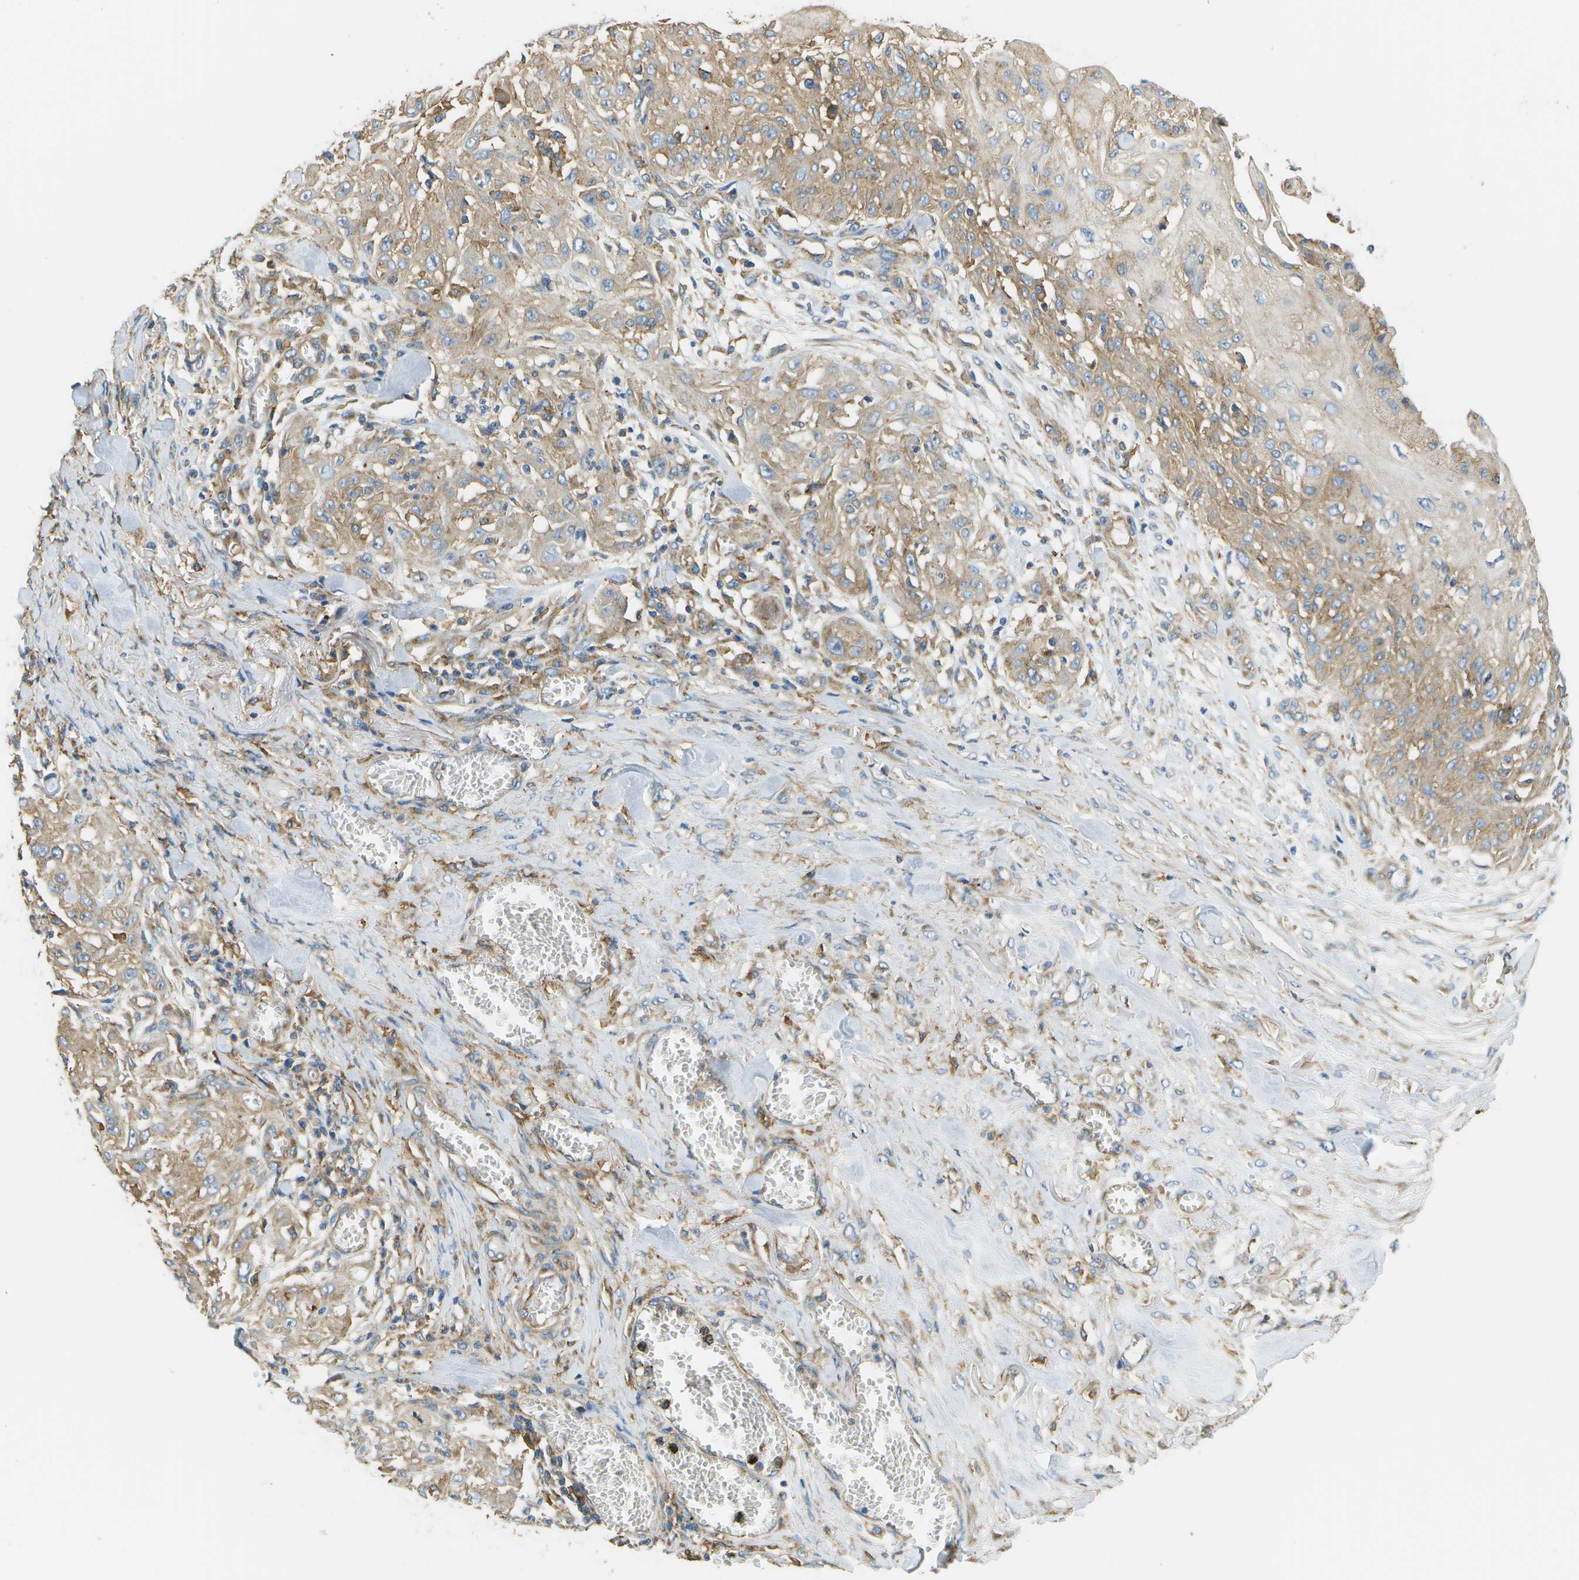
{"staining": {"intensity": "weak", "quantity": ">75%", "location": "cytoplasmic/membranous"}, "tissue": "skin cancer", "cell_type": "Tumor cells", "image_type": "cancer", "snomed": [{"axis": "morphology", "description": "Squamous cell carcinoma, NOS"}, {"axis": "morphology", "description": "Squamous cell carcinoma, metastatic, NOS"}, {"axis": "topography", "description": "Skin"}, {"axis": "topography", "description": "Lymph node"}], "caption": "Human skin squamous cell carcinoma stained for a protein (brown) exhibits weak cytoplasmic/membranous positive positivity in approximately >75% of tumor cells.", "gene": "CLTC", "patient": {"sex": "male", "age": 75}}